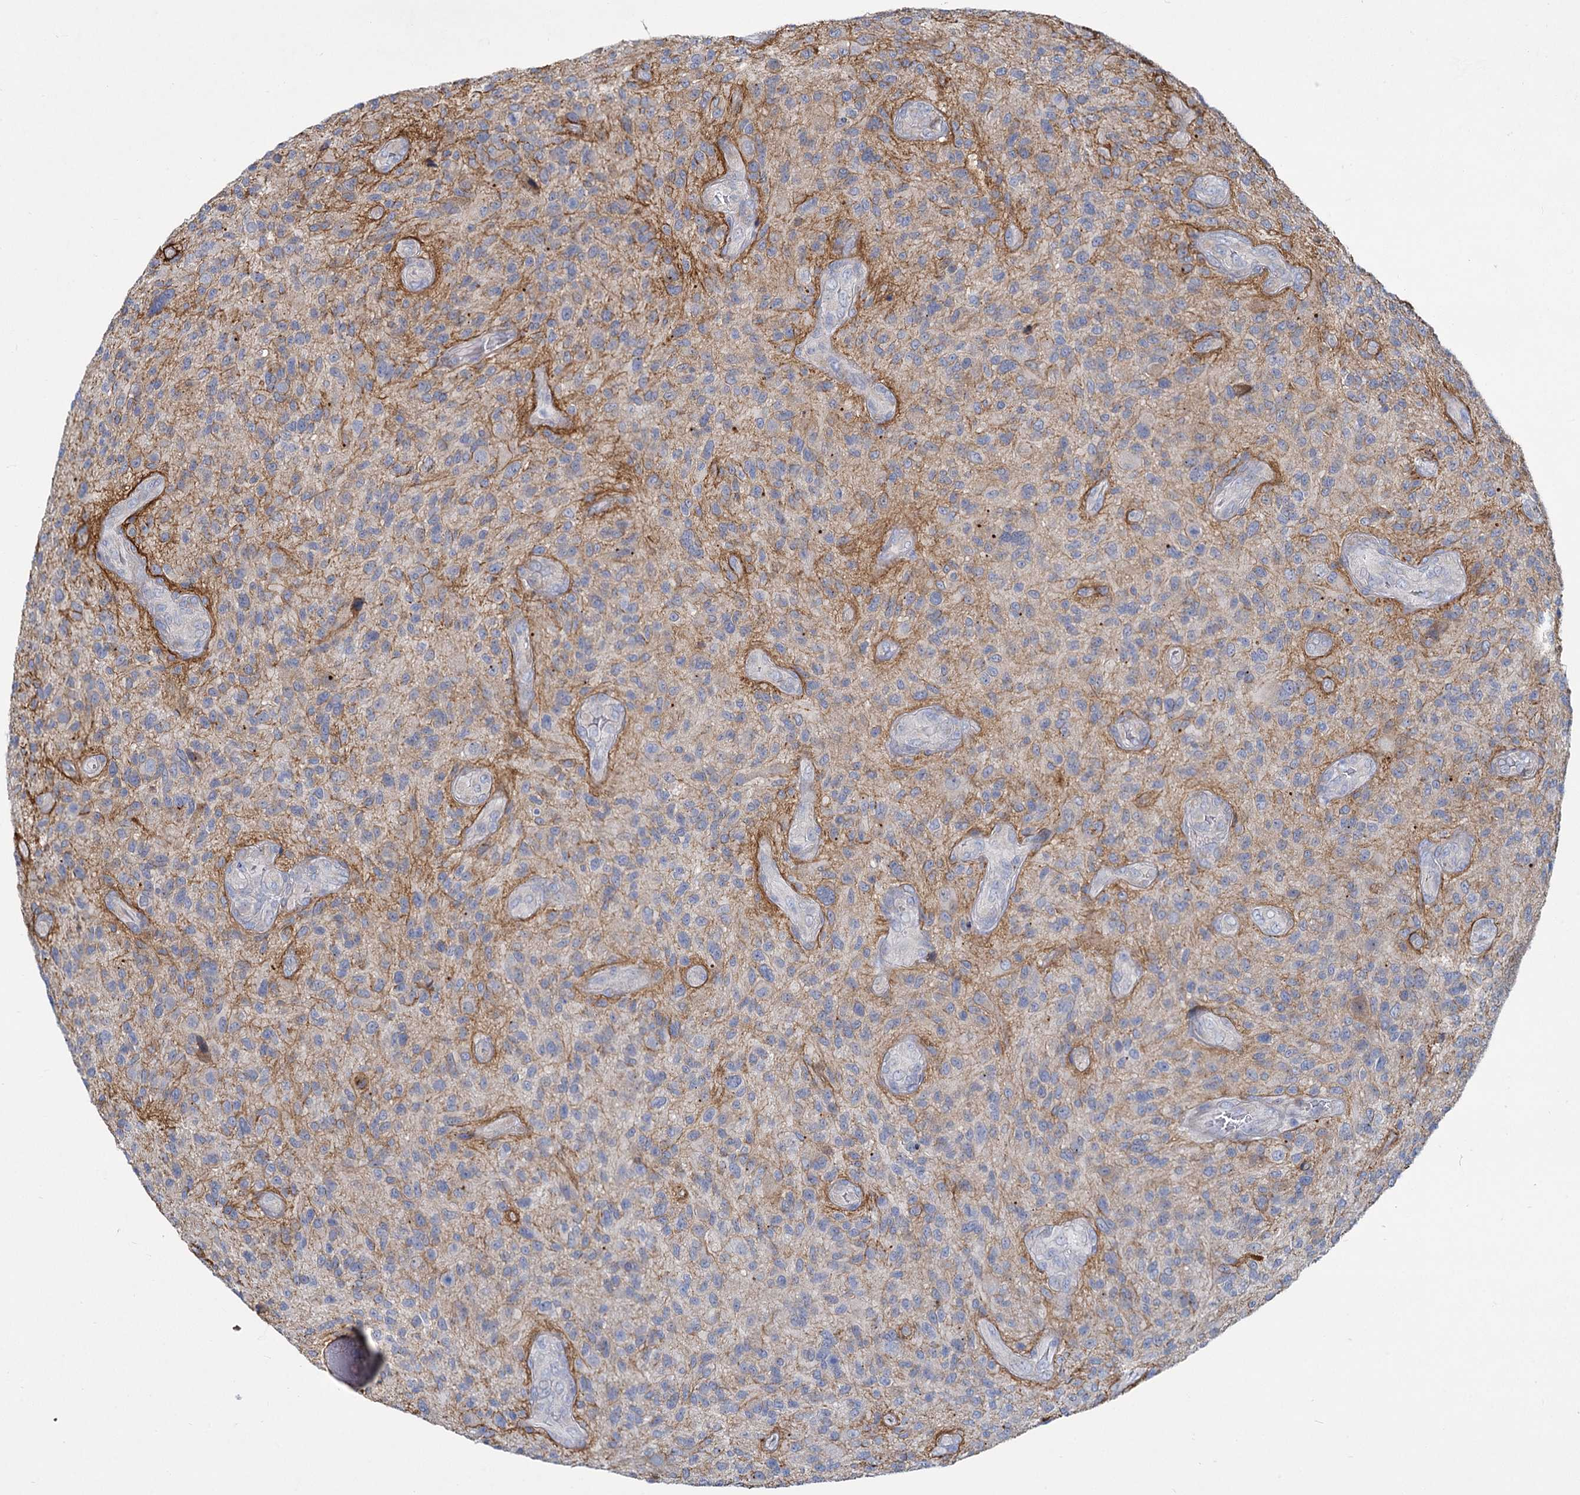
{"staining": {"intensity": "negative", "quantity": "none", "location": "none"}, "tissue": "glioma", "cell_type": "Tumor cells", "image_type": "cancer", "snomed": [{"axis": "morphology", "description": "Glioma, malignant, High grade"}, {"axis": "topography", "description": "Brain"}], "caption": "A high-resolution histopathology image shows immunohistochemistry (IHC) staining of malignant high-grade glioma, which exhibits no significant staining in tumor cells. Nuclei are stained in blue.", "gene": "PRSS35", "patient": {"sex": "male", "age": 47}}